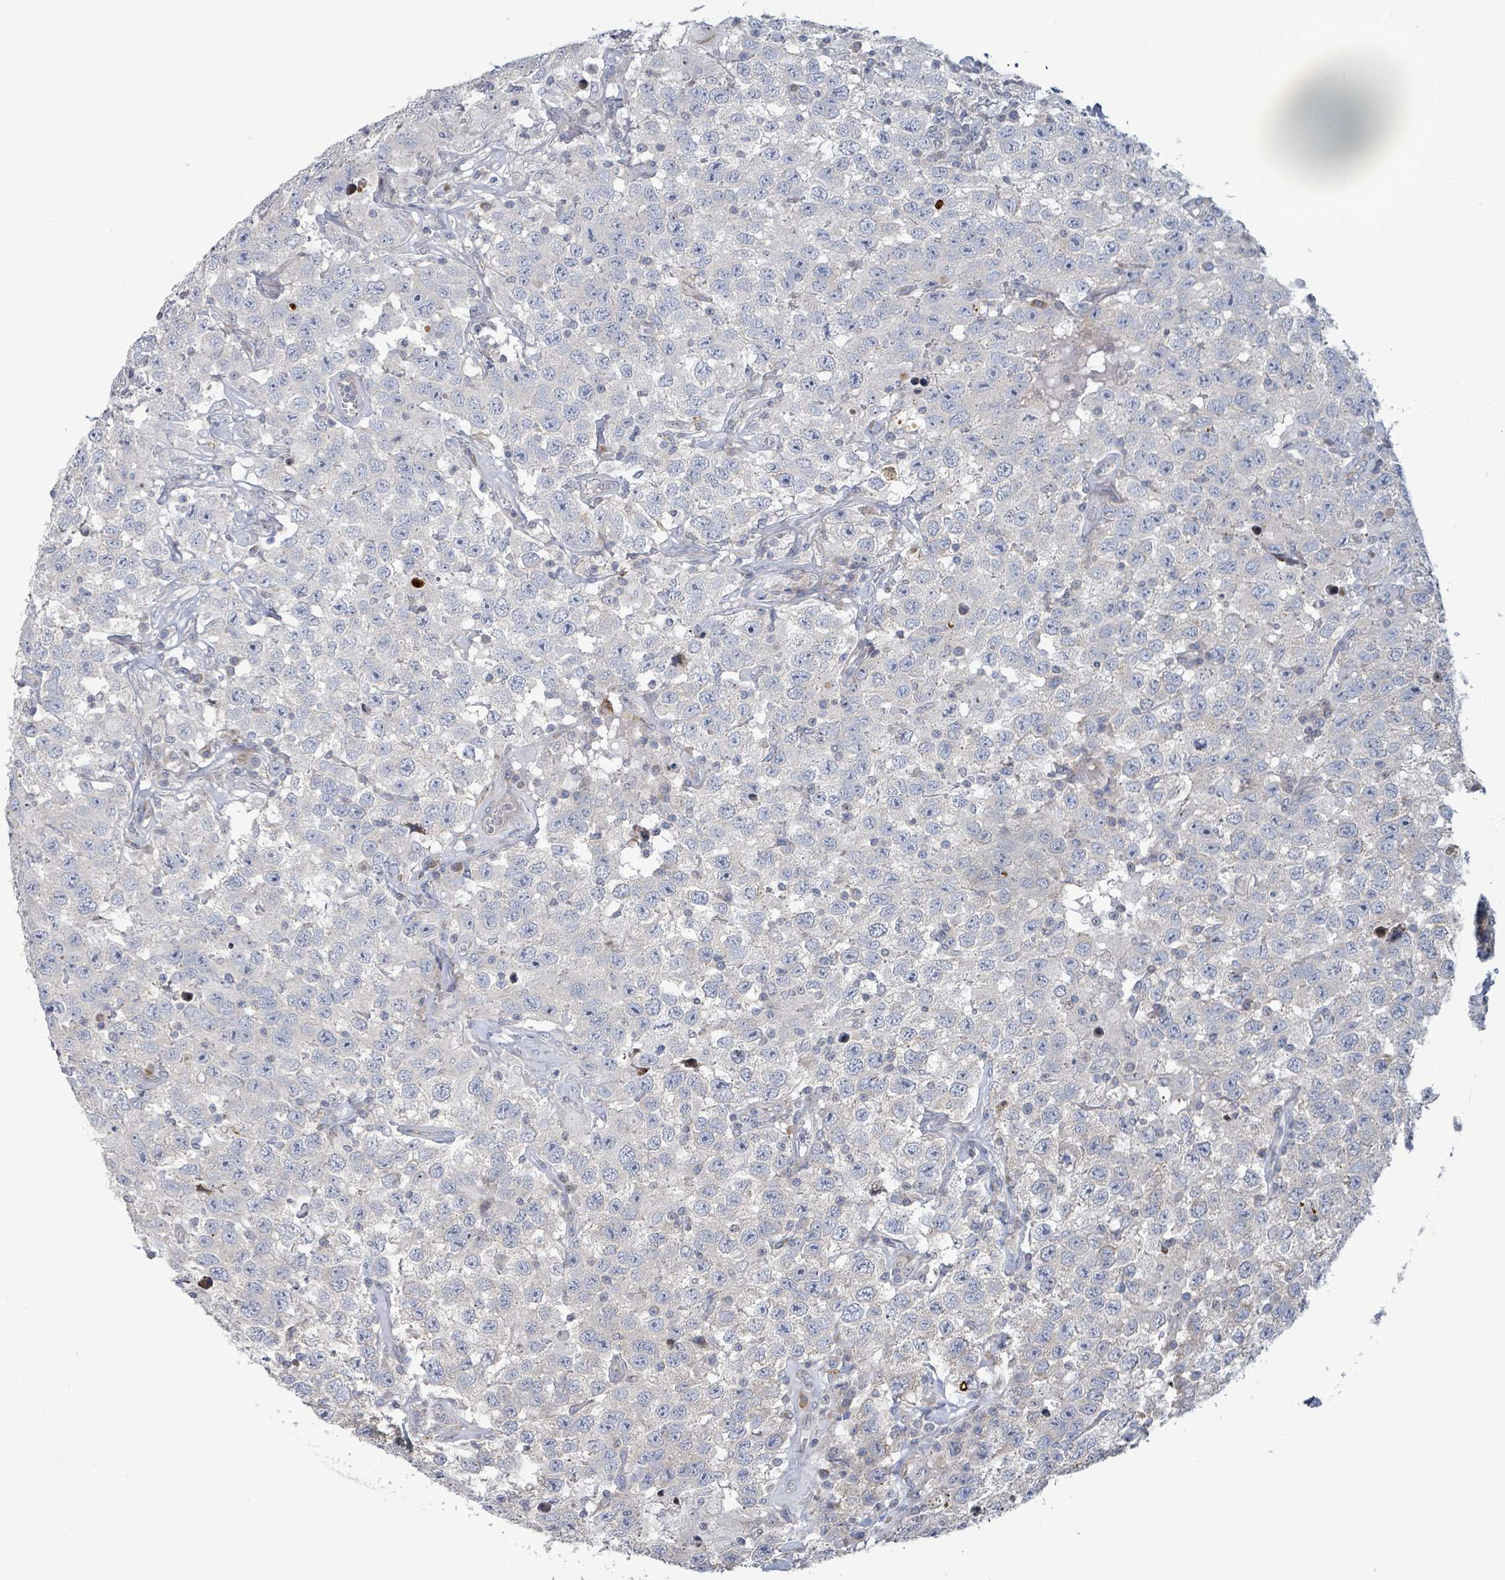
{"staining": {"intensity": "negative", "quantity": "none", "location": "none"}, "tissue": "testis cancer", "cell_type": "Tumor cells", "image_type": "cancer", "snomed": [{"axis": "morphology", "description": "Seminoma, NOS"}, {"axis": "topography", "description": "Testis"}], "caption": "DAB immunohistochemical staining of testis cancer shows no significant positivity in tumor cells.", "gene": "LILRA4", "patient": {"sex": "male", "age": 41}}